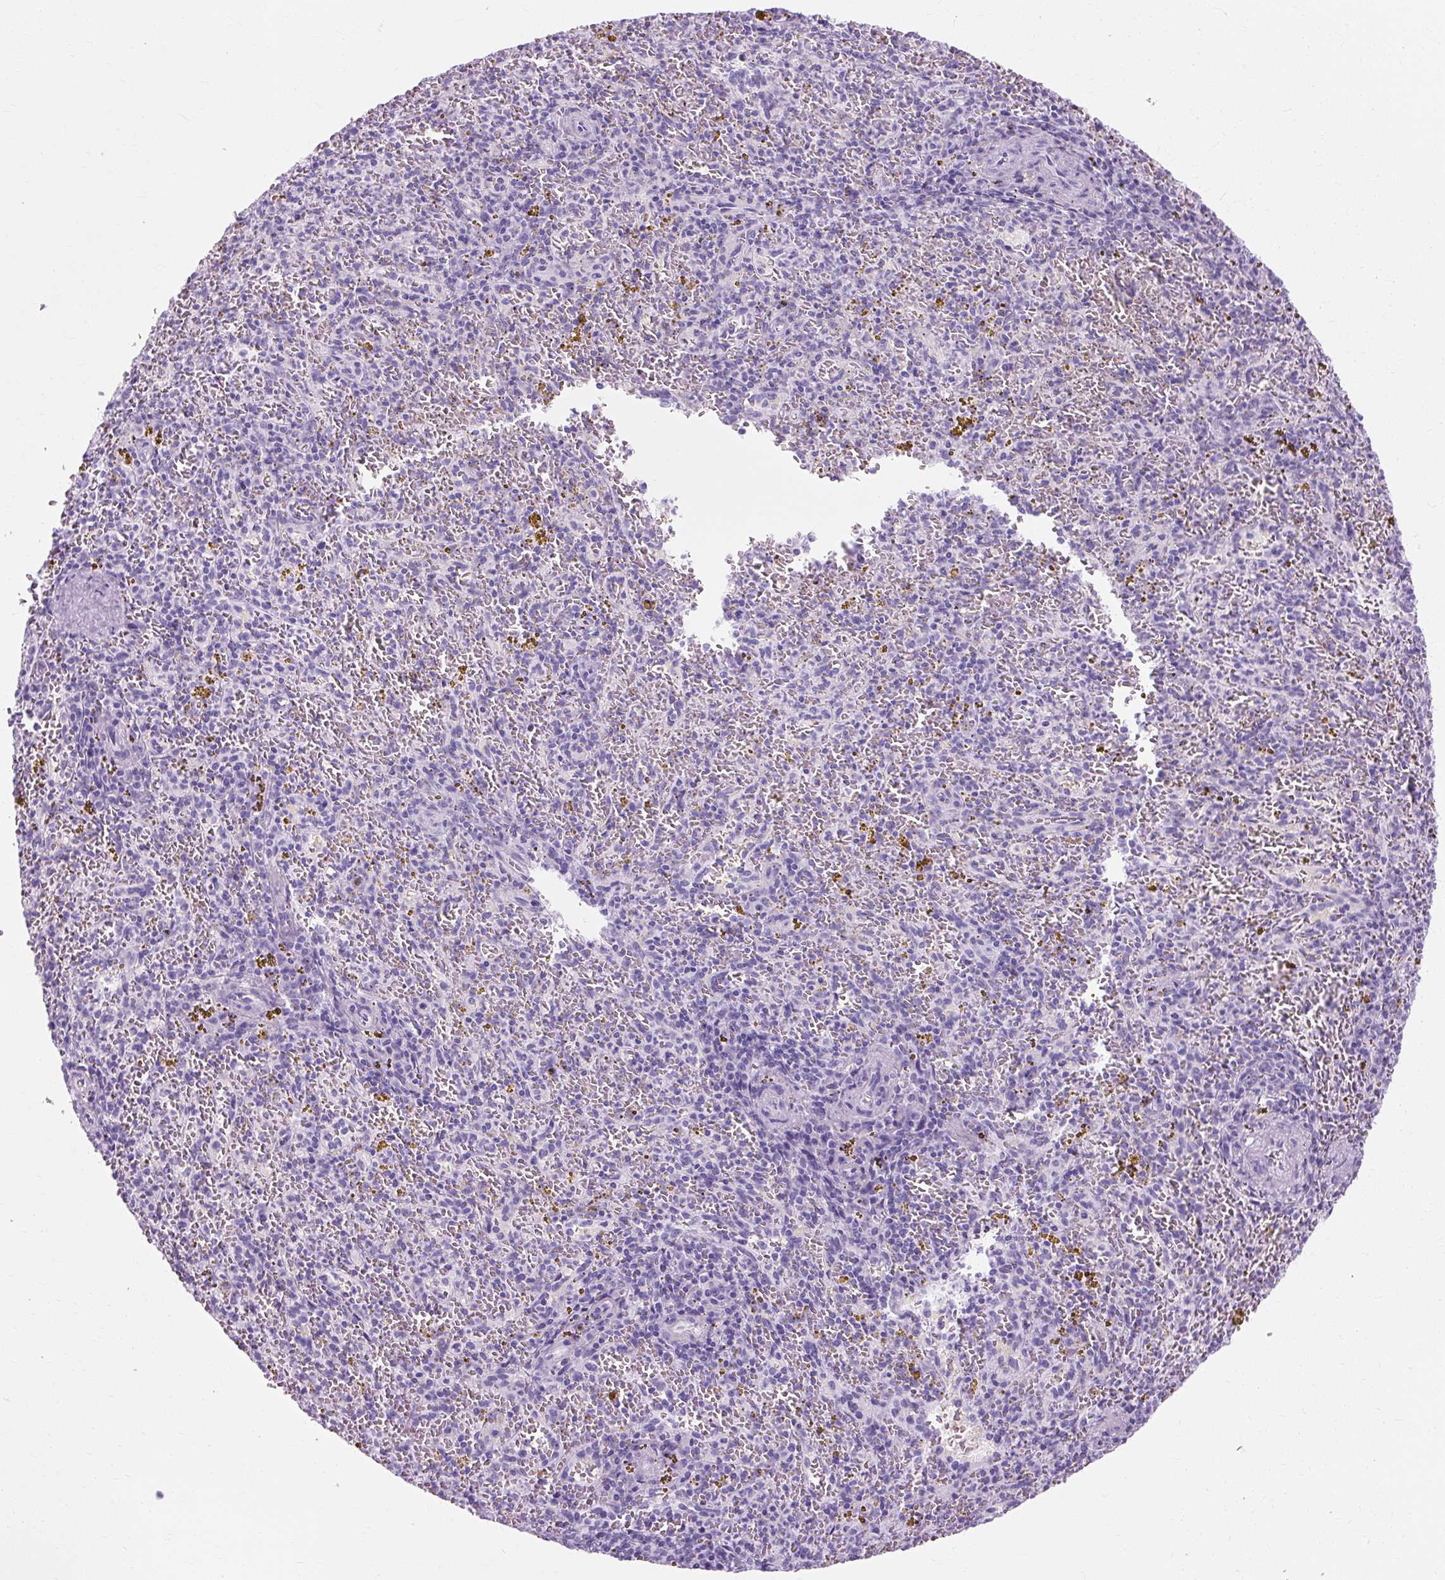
{"staining": {"intensity": "negative", "quantity": "none", "location": "none"}, "tissue": "spleen", "cell_type": "Cells in red pulp", "image_type": "normal", "snomed": [{"axis": "morphology", "description": "Normal tissue, NOS"}, {"axis": "topography", "description": "Spleen"}], "caption": "Image shows no protein expression in cells in red pulp of unremarkable spleen. (DAB (3,3'-diaminobenzidine) immunohistochemistry (IHC) visualized using brightfield microscopy, high magnification).", "gene": "TMEM89", "patient": {"sex": "male", "age": 57}}